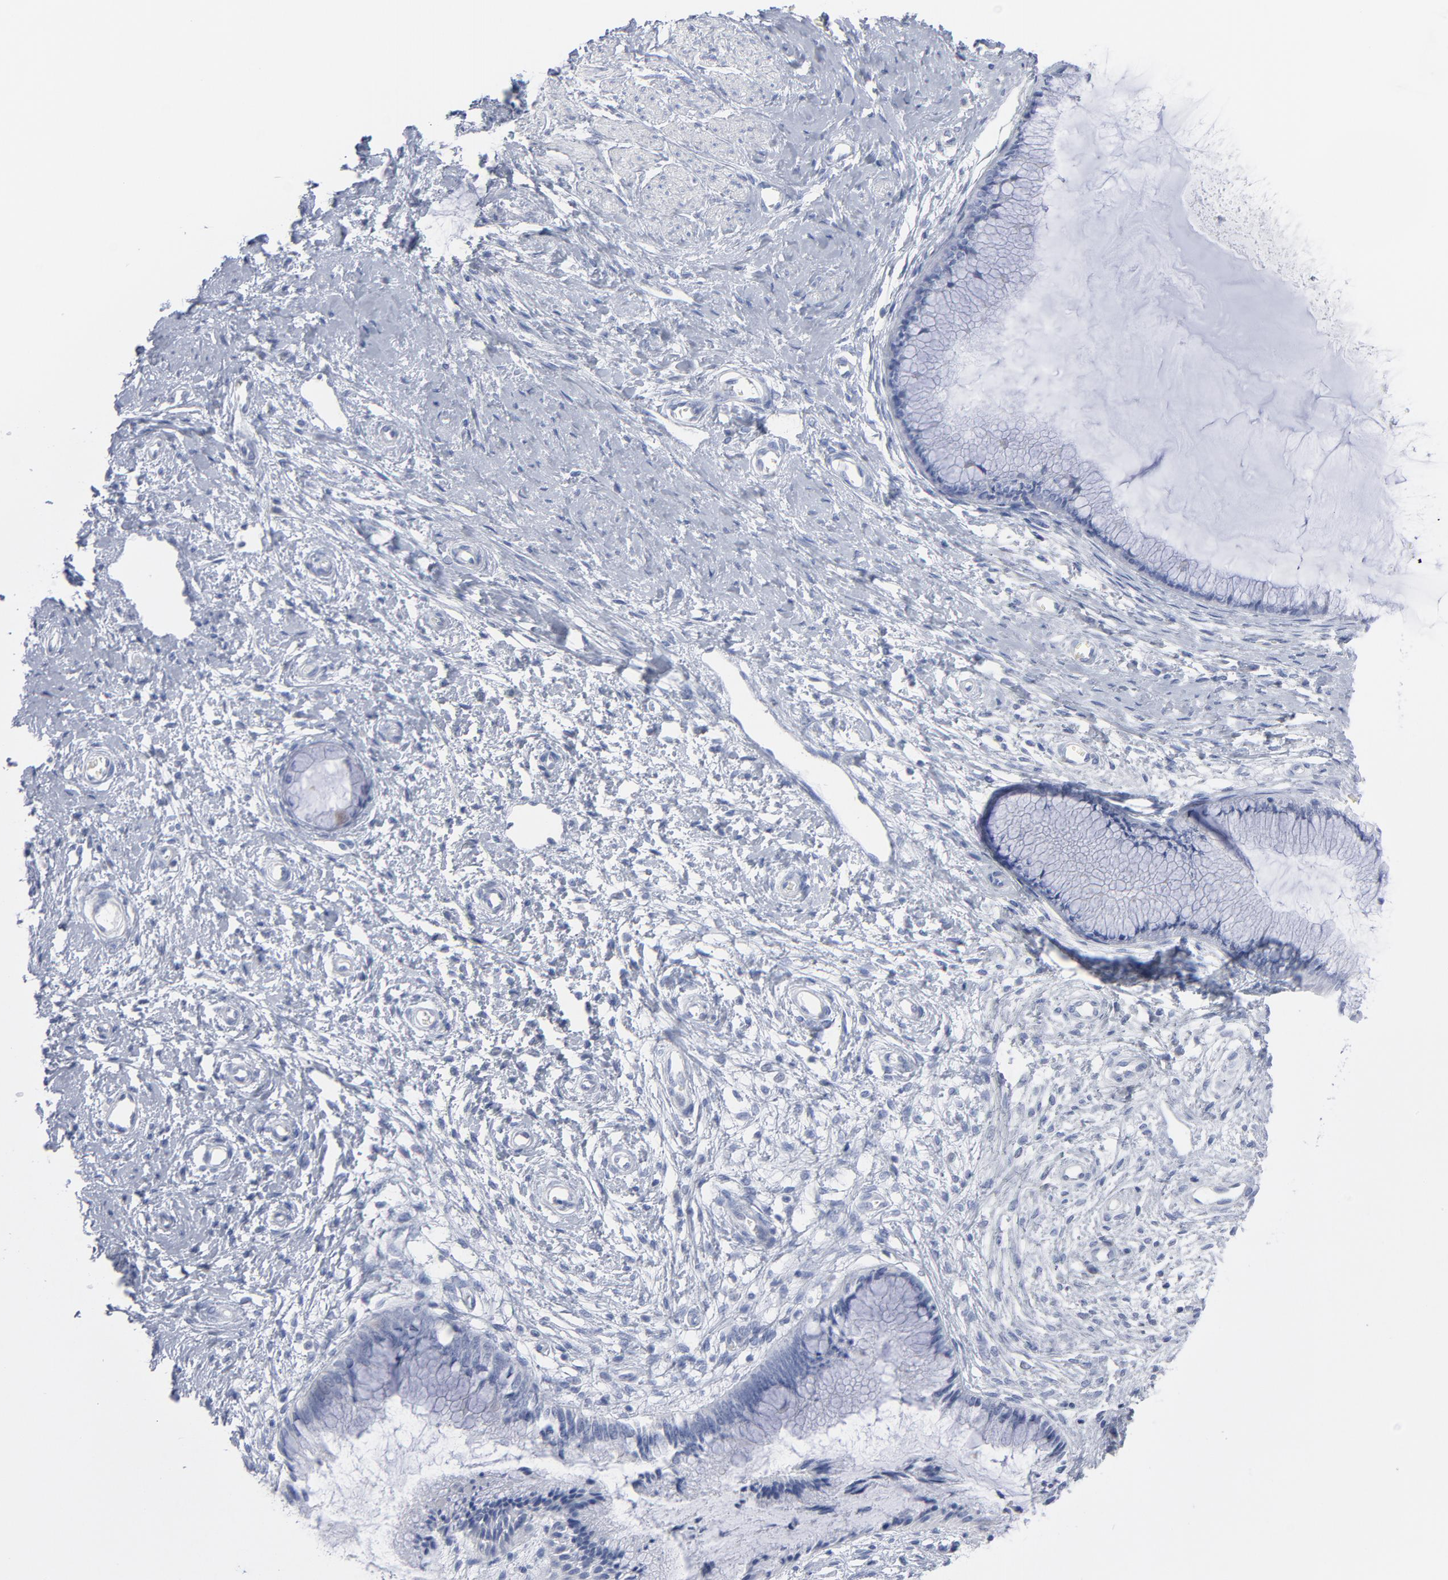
{"staining": {"intensity": "negative", "quantity": "none", "location": "none"}, "tissue": "cervix", "cell_type": "Glandular cells", "image_type": "normal", "snomed": [{"axis": "morphology", "description": "Normal tissue, NOS"}, {"axis": "topography", "description": "Cervix"}], "caption": "IHC of normal cervix reveals no positivity in glandular cells.", "gene": "P2RY8", "patient": {"sex": "female", "age": 27}}